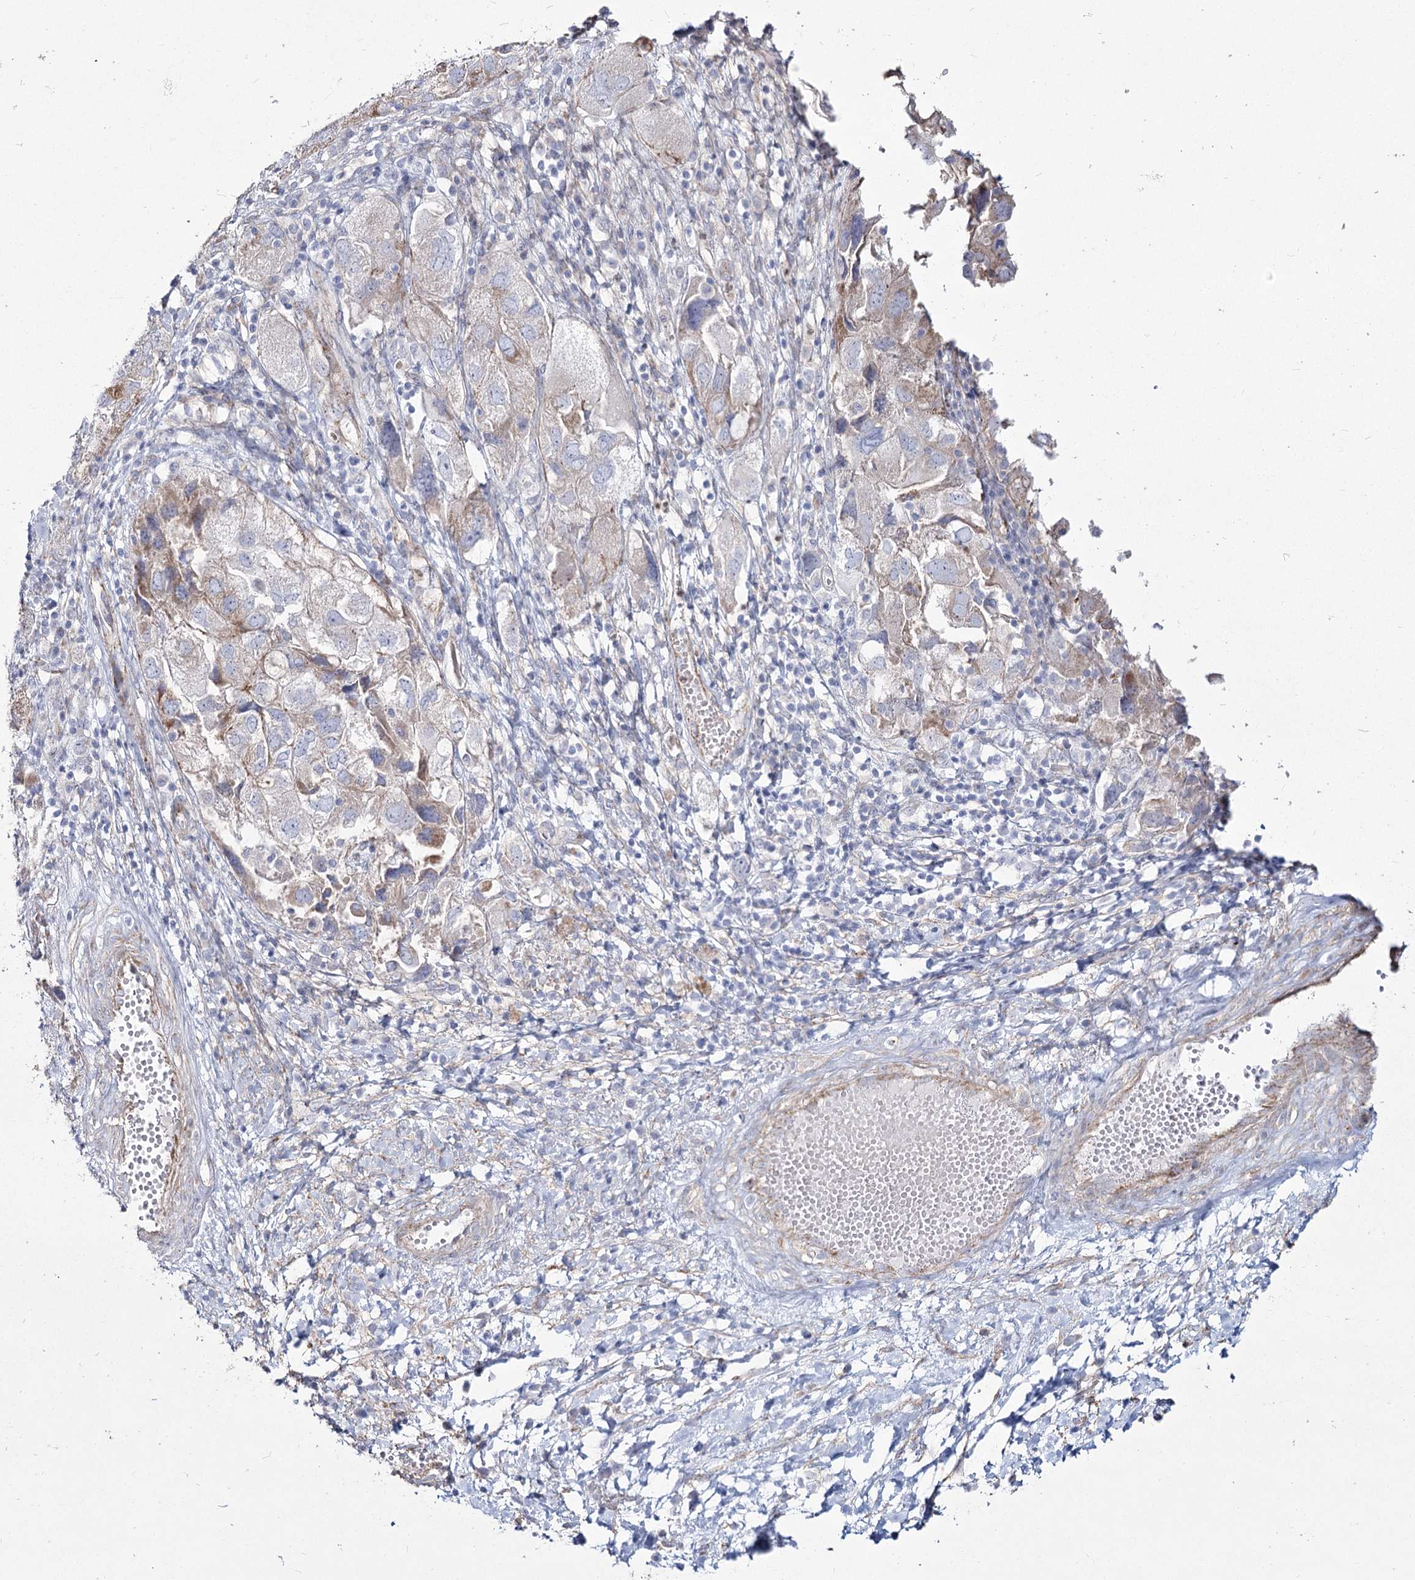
{"staining": {"intensity": "weak", "quantity": "<25%", "location": "cytoplasmic/membranous"}, "tissue": "ovarian cancer", "cell_type": "Tumor cells", "image_type": "cancer", "snomed": [{"axis": "morphology", "description": "Carcinoma, NOS"}, {"axis": "morphology", "description": "Cystadenocarcinoma, serous, NOS"}, {"axis": "topography", "description": "Ovary"}], "caption": "Immunohistochemical staining of human carcinoma (ovarian) displays no significant expression in tumor cells.", "gene": "ME3", "patient": {"sex": "female", "age": 69}}